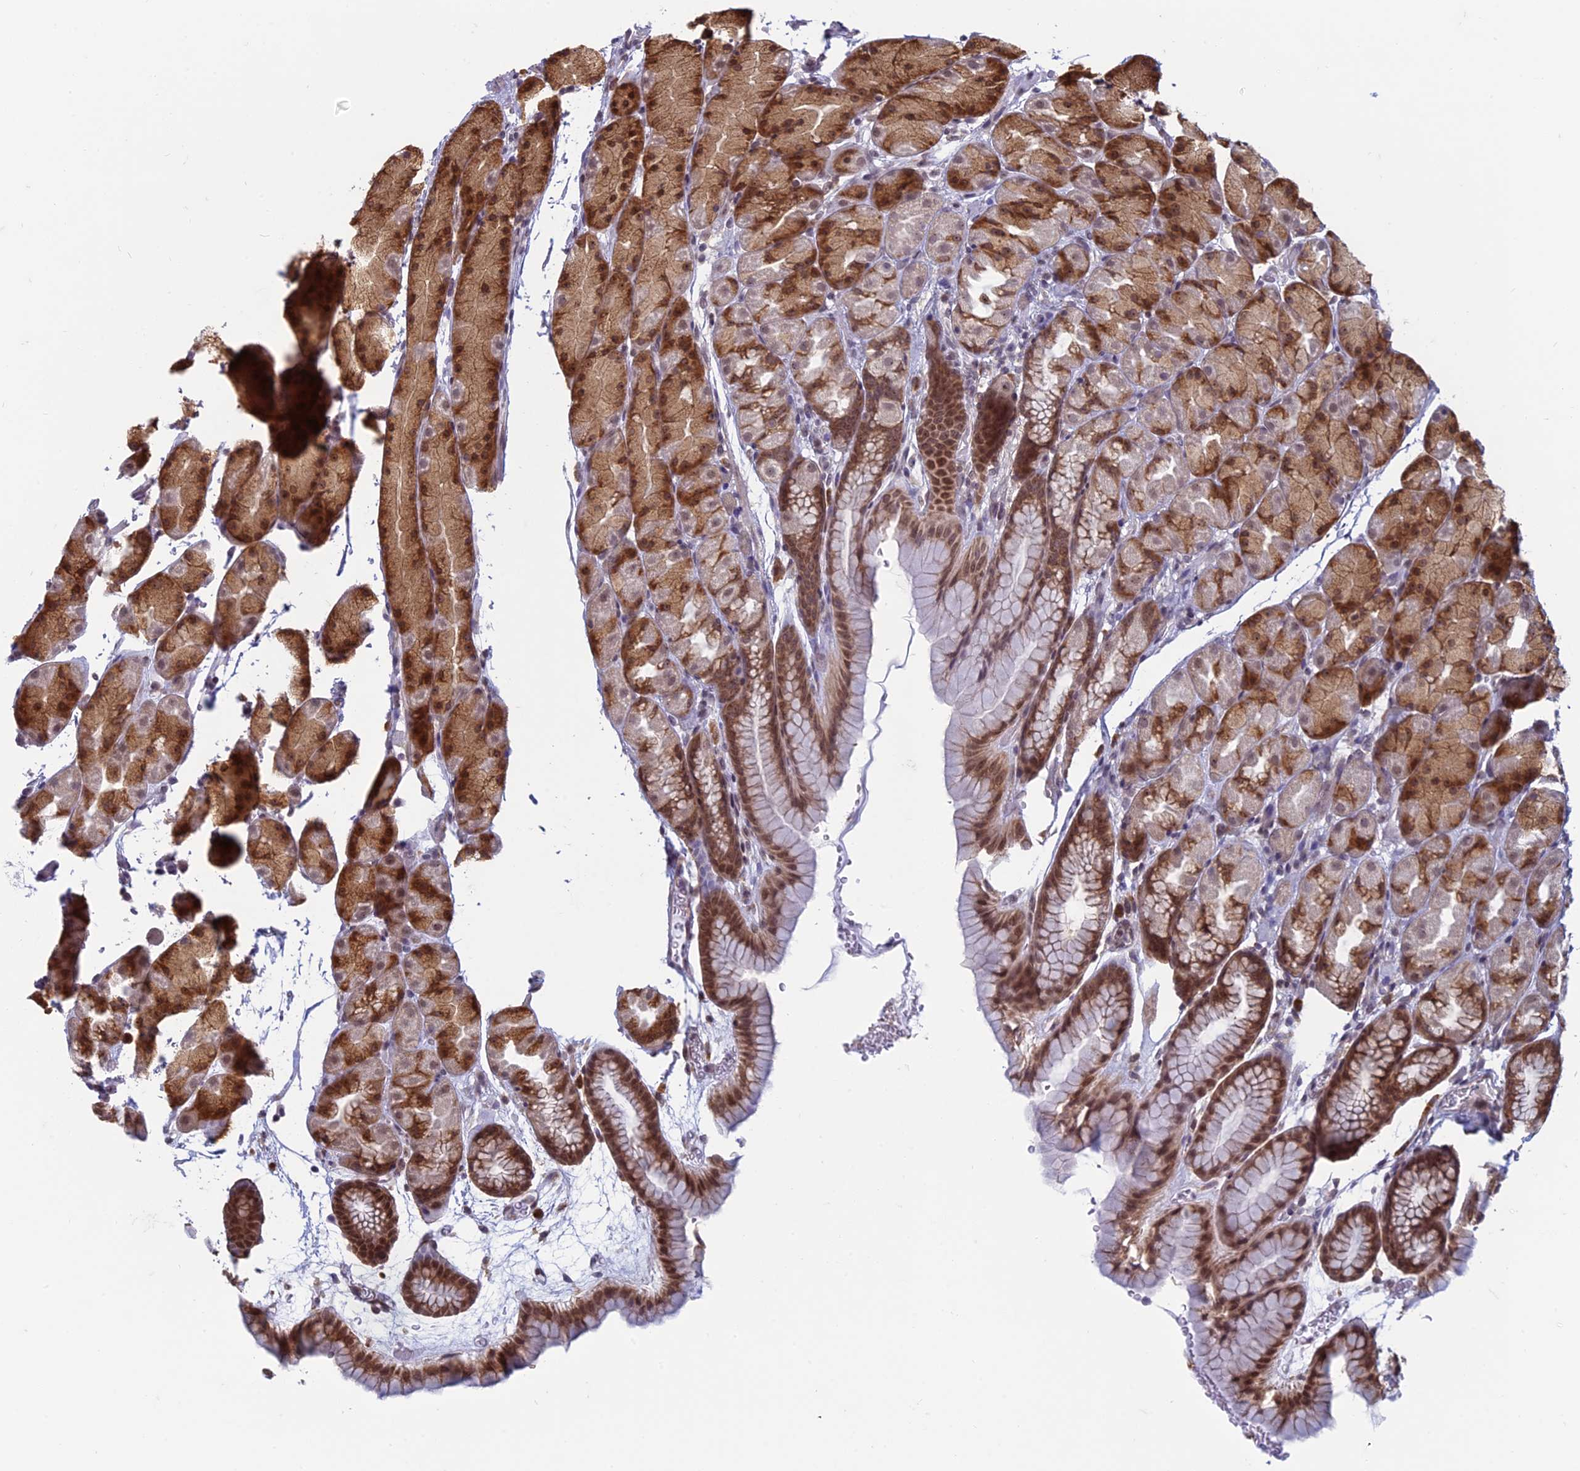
{"staining": {"intensity": "moderate", "quantity": ">75%", "location": "cytoplasmic/membranous,nuclear"}, "tissue": "stomach", "cell_type": "Glandular cells", "image_type": "normal", "snomed": [{"axis": "morphology", "description": "Normal tissue, NOS"}, {"axis": "topography", "description": "Stomach, upper"}, {"axis": "topography", "description": "Stomach"}], "caption": "IHC photomicrograph of unremarkable stomach: human stomach stained using immunohistochemistry exhibits medium levels of moderate protein expression localized specifically in the cytoplasmic/membranous,nuclear of glandular cells, appearing as a cytoplasmic/membranous,nuclear brown color.", "gene": "RPS19BP1", "patient": {"sex": "male", "age": 47}}